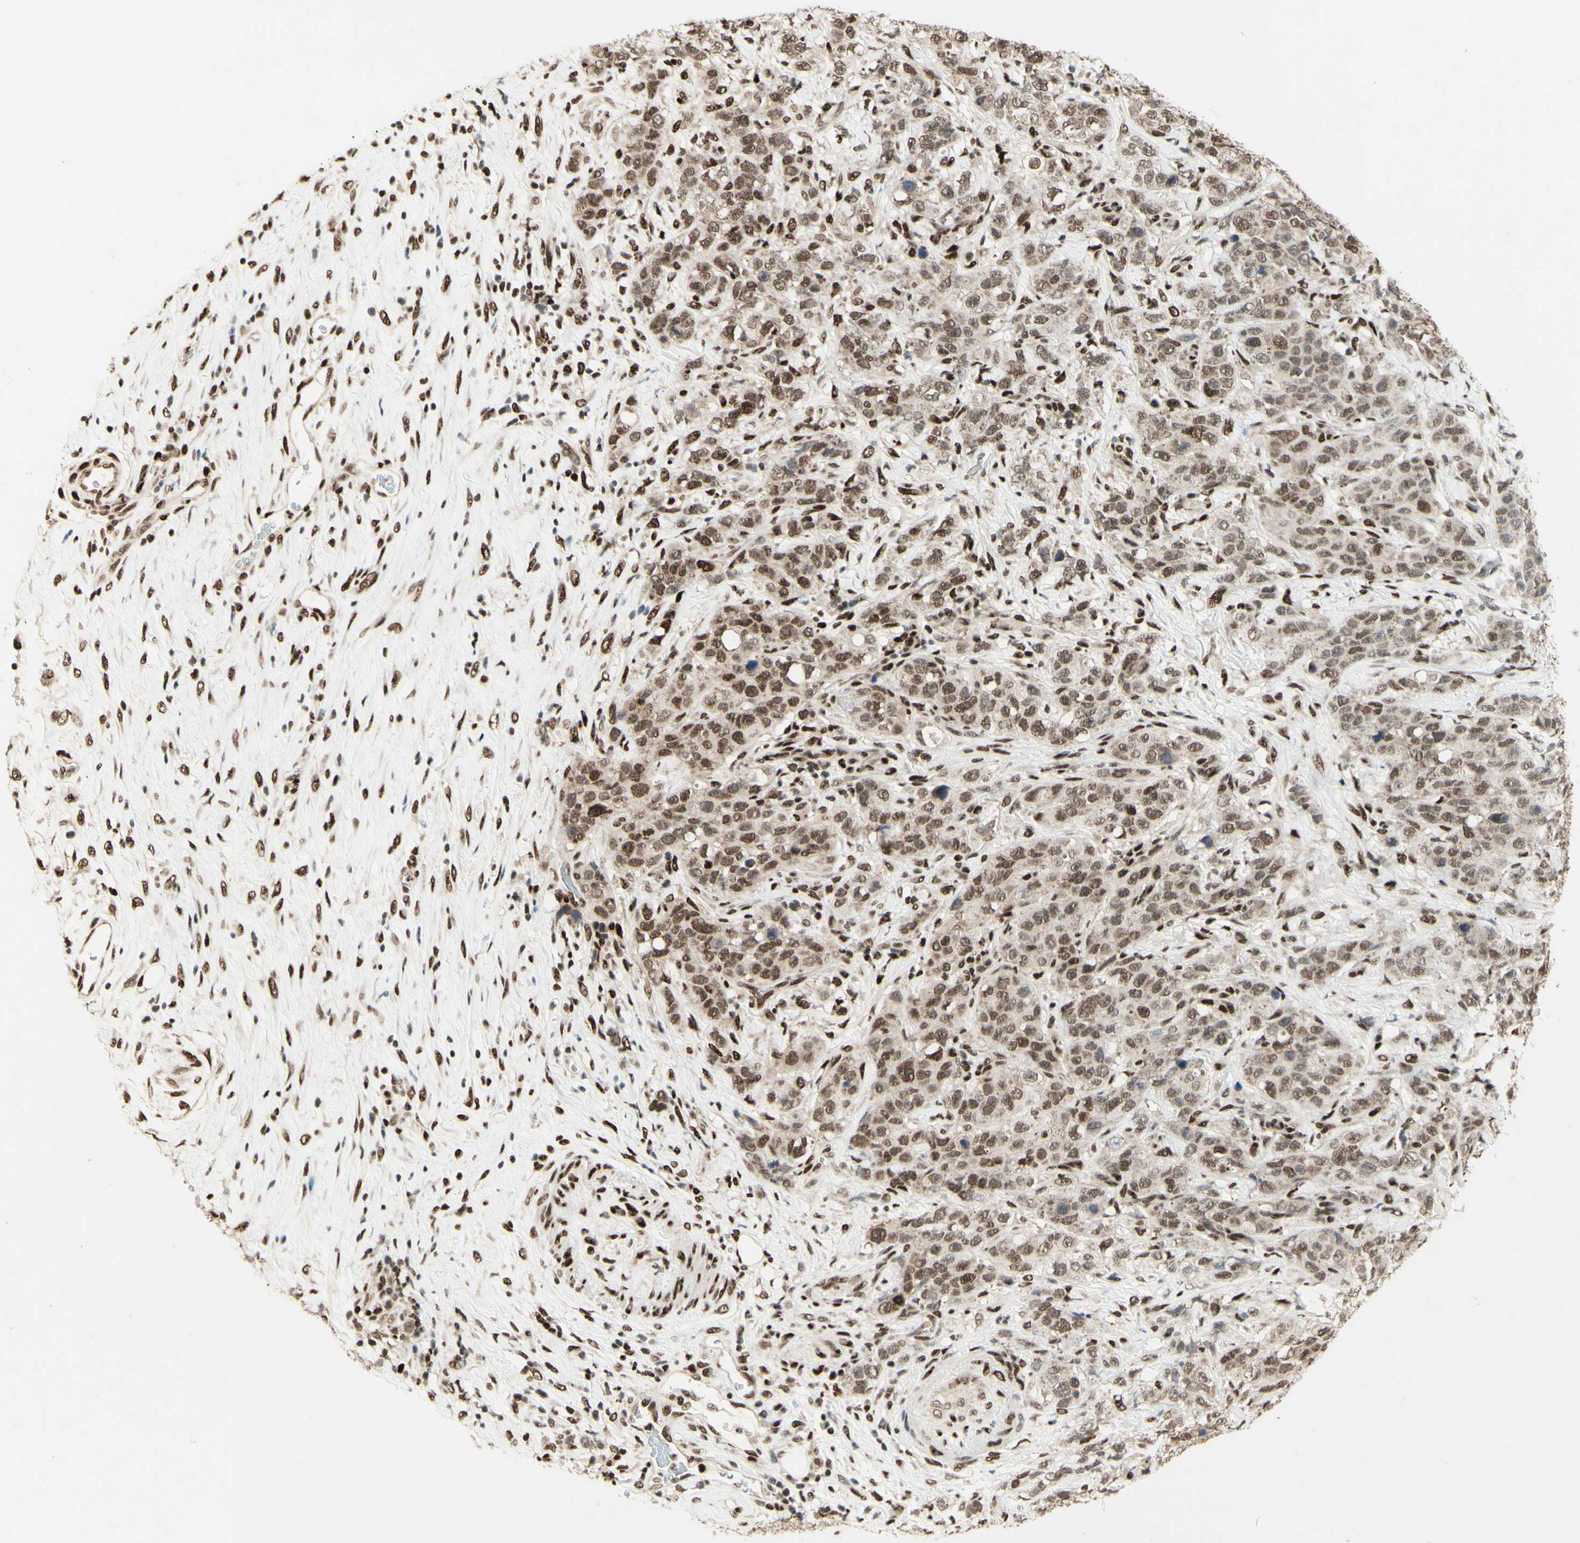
{"staining": {"intensity": "moderate", "quantity": ">75%", "location": "nuclear"}, "tissue": "stomach cancer", "cell_type": "Tumor cells", "image_type": "cancer", "snomed": [{"axis": "morphology", "description": "Adenocarcinoma, NOS"}, {"axis": "topography", "description": "Stomach"}], "caption": "Tumor cells show moderate nuclear staining in approximately >75% of cells in stomach cancer.", "gene": "NR3C1", "patient": {"sex": "male", "age": 48}}